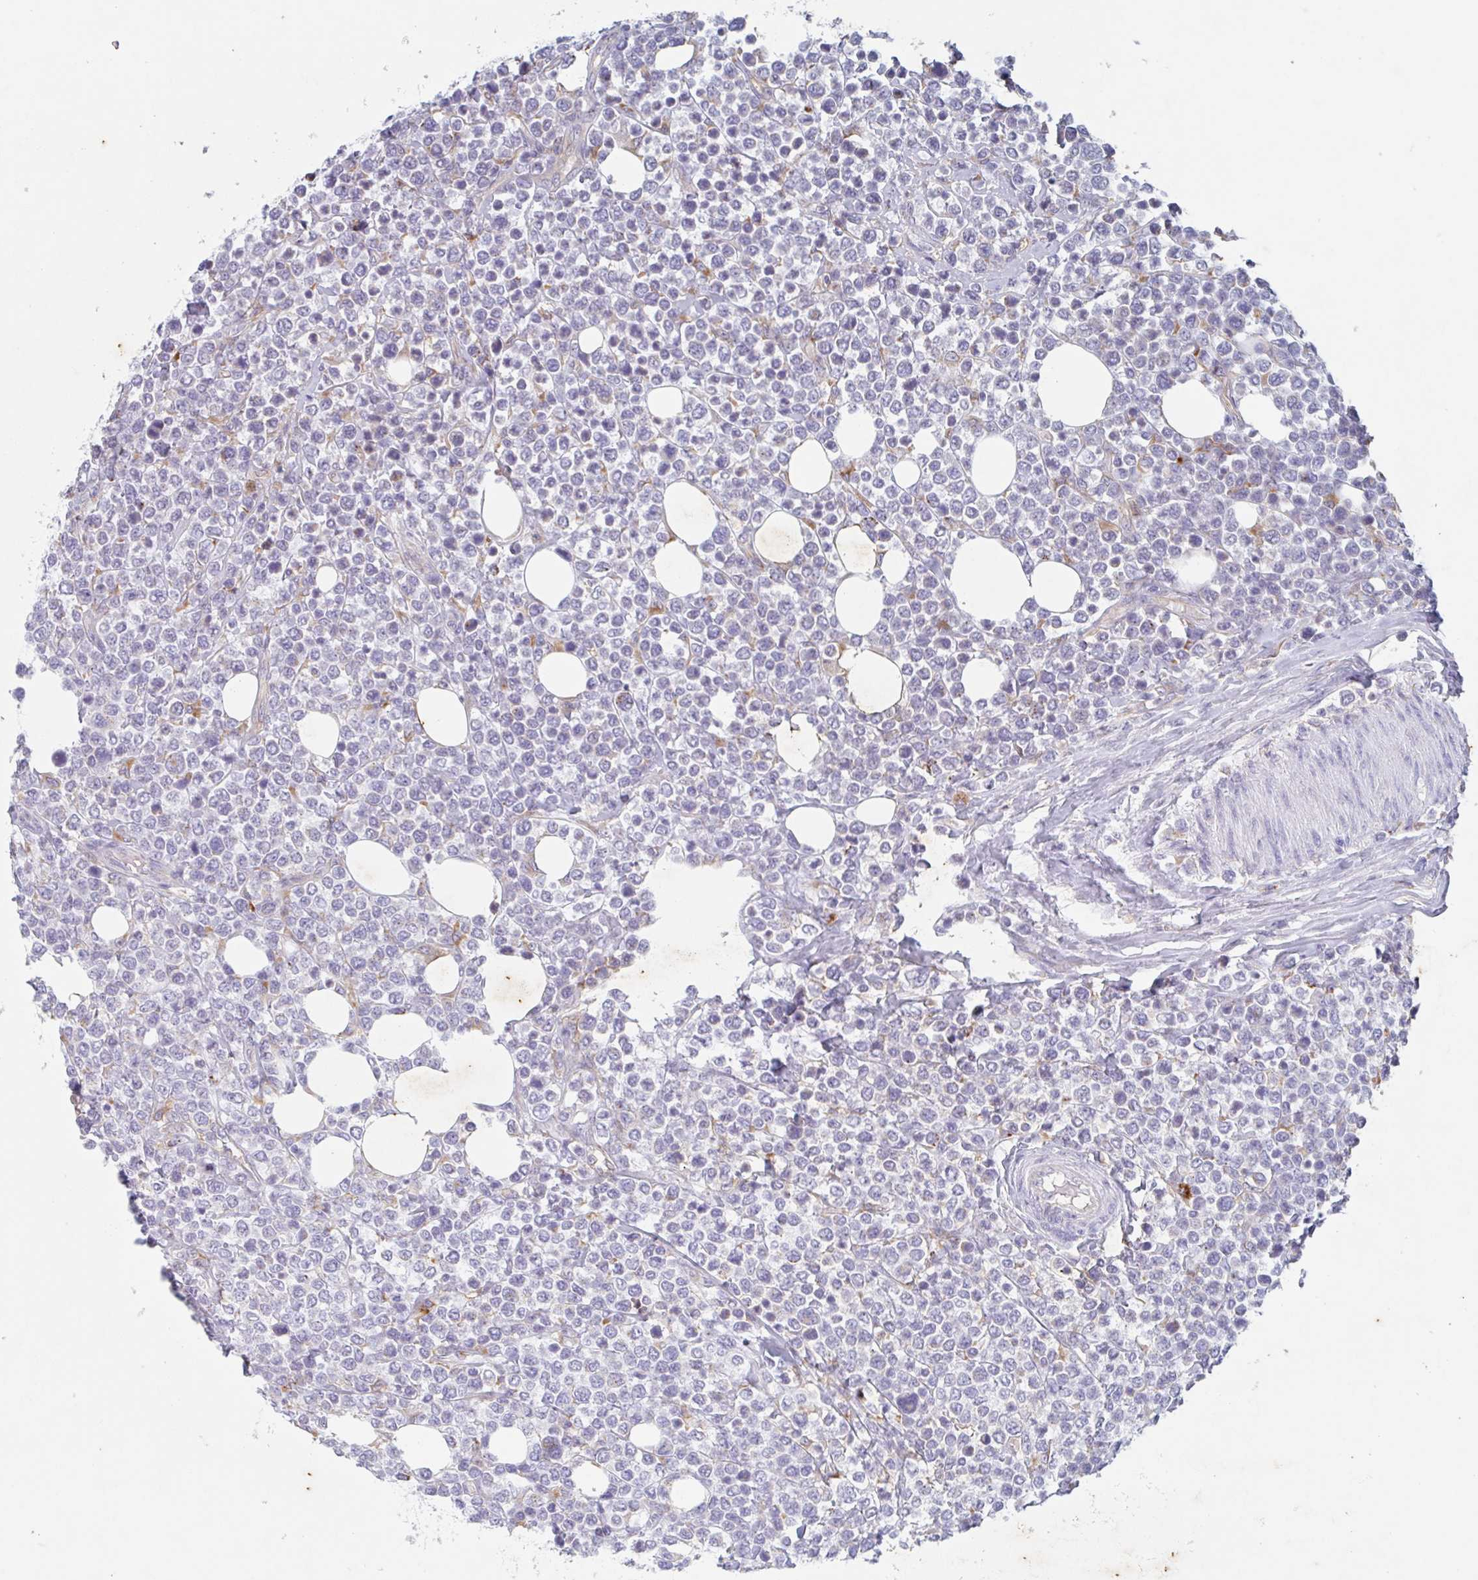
{"staining": {"intensity": "negative", "quantity": "none", "location": "none"}, "tissue": "lymphoma", "cell_type": "Tumor cells", "image_type": "cancer", "snomed": [{"axis": "morphology", "description": "Malignant lymphoma, non-Hodgkin's type, Low grade"}, {"axis": "topography", "description": "Lymph node"}], "caption": "The IHC micrograph has no significant positivity in tumor cells of malignant lymphoma, non-Hodgkin's type (low-grade) tissue.", "gene": "MANBA", "patient": {"sex": "male", "age": 60}}